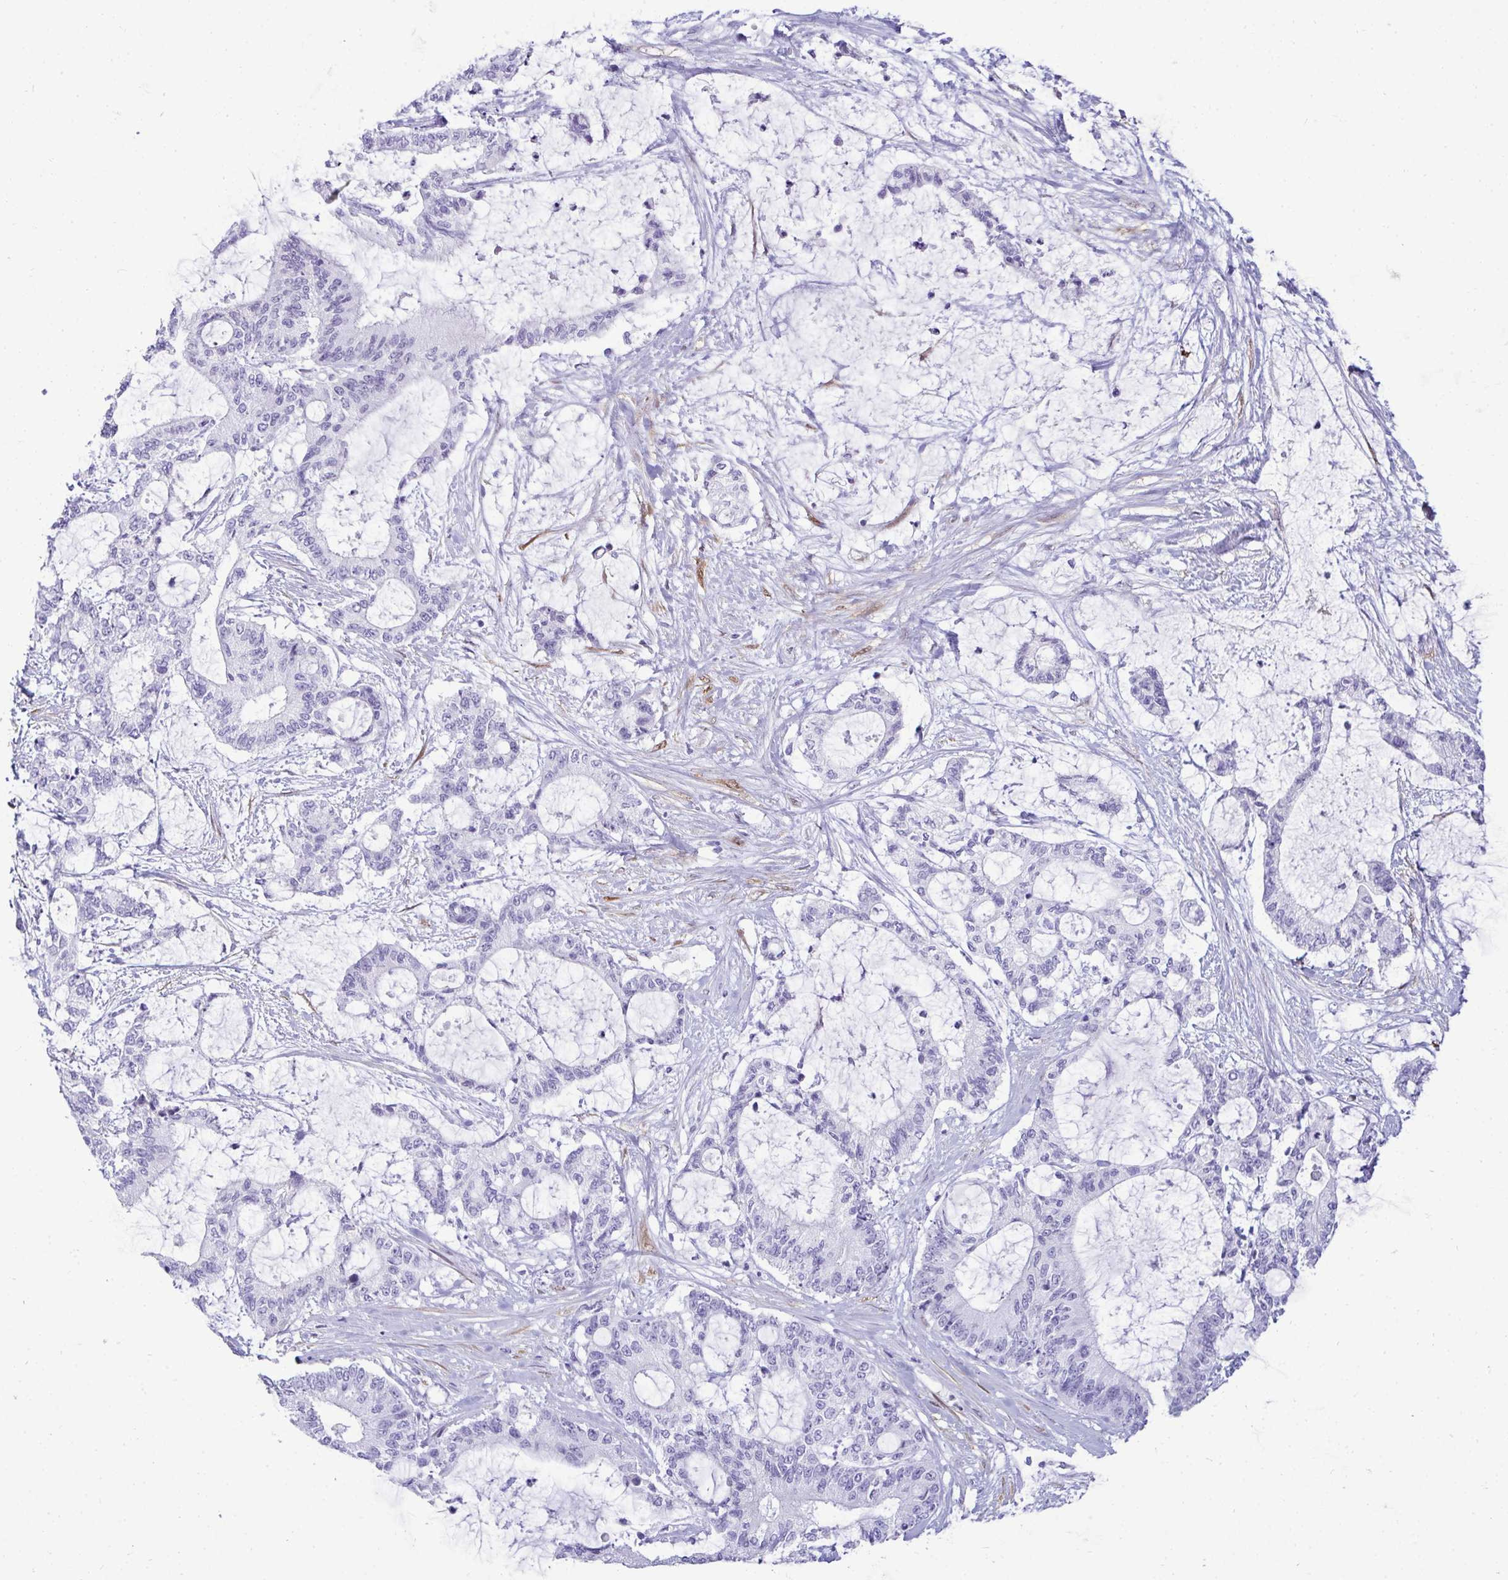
{"staining": {"intensity": "negative", "quantity": "none", "location": "none"}, "tissue": "liver cancer", "cell_type": "Tumor cells", "image_type": "cancer", "snomed": [{"axis": "morphology", "description": "Normal tissue, NOS"}, {"axis": "morphology", "description": "Cholangiocarcinoma"}, {"axis": "topography", "description": "Liver"}, {"axis": "topography", "description": "Peripheral nerve tissue"}], "caption": "High magnification brightfield microscopy of liver cancer stained with DAB (brown) and counterstained with hematoxylin (blue): tumor cells show no significant expression.", "gene": "HSPB6", "patient": {"sex": "female", "age": 73}}